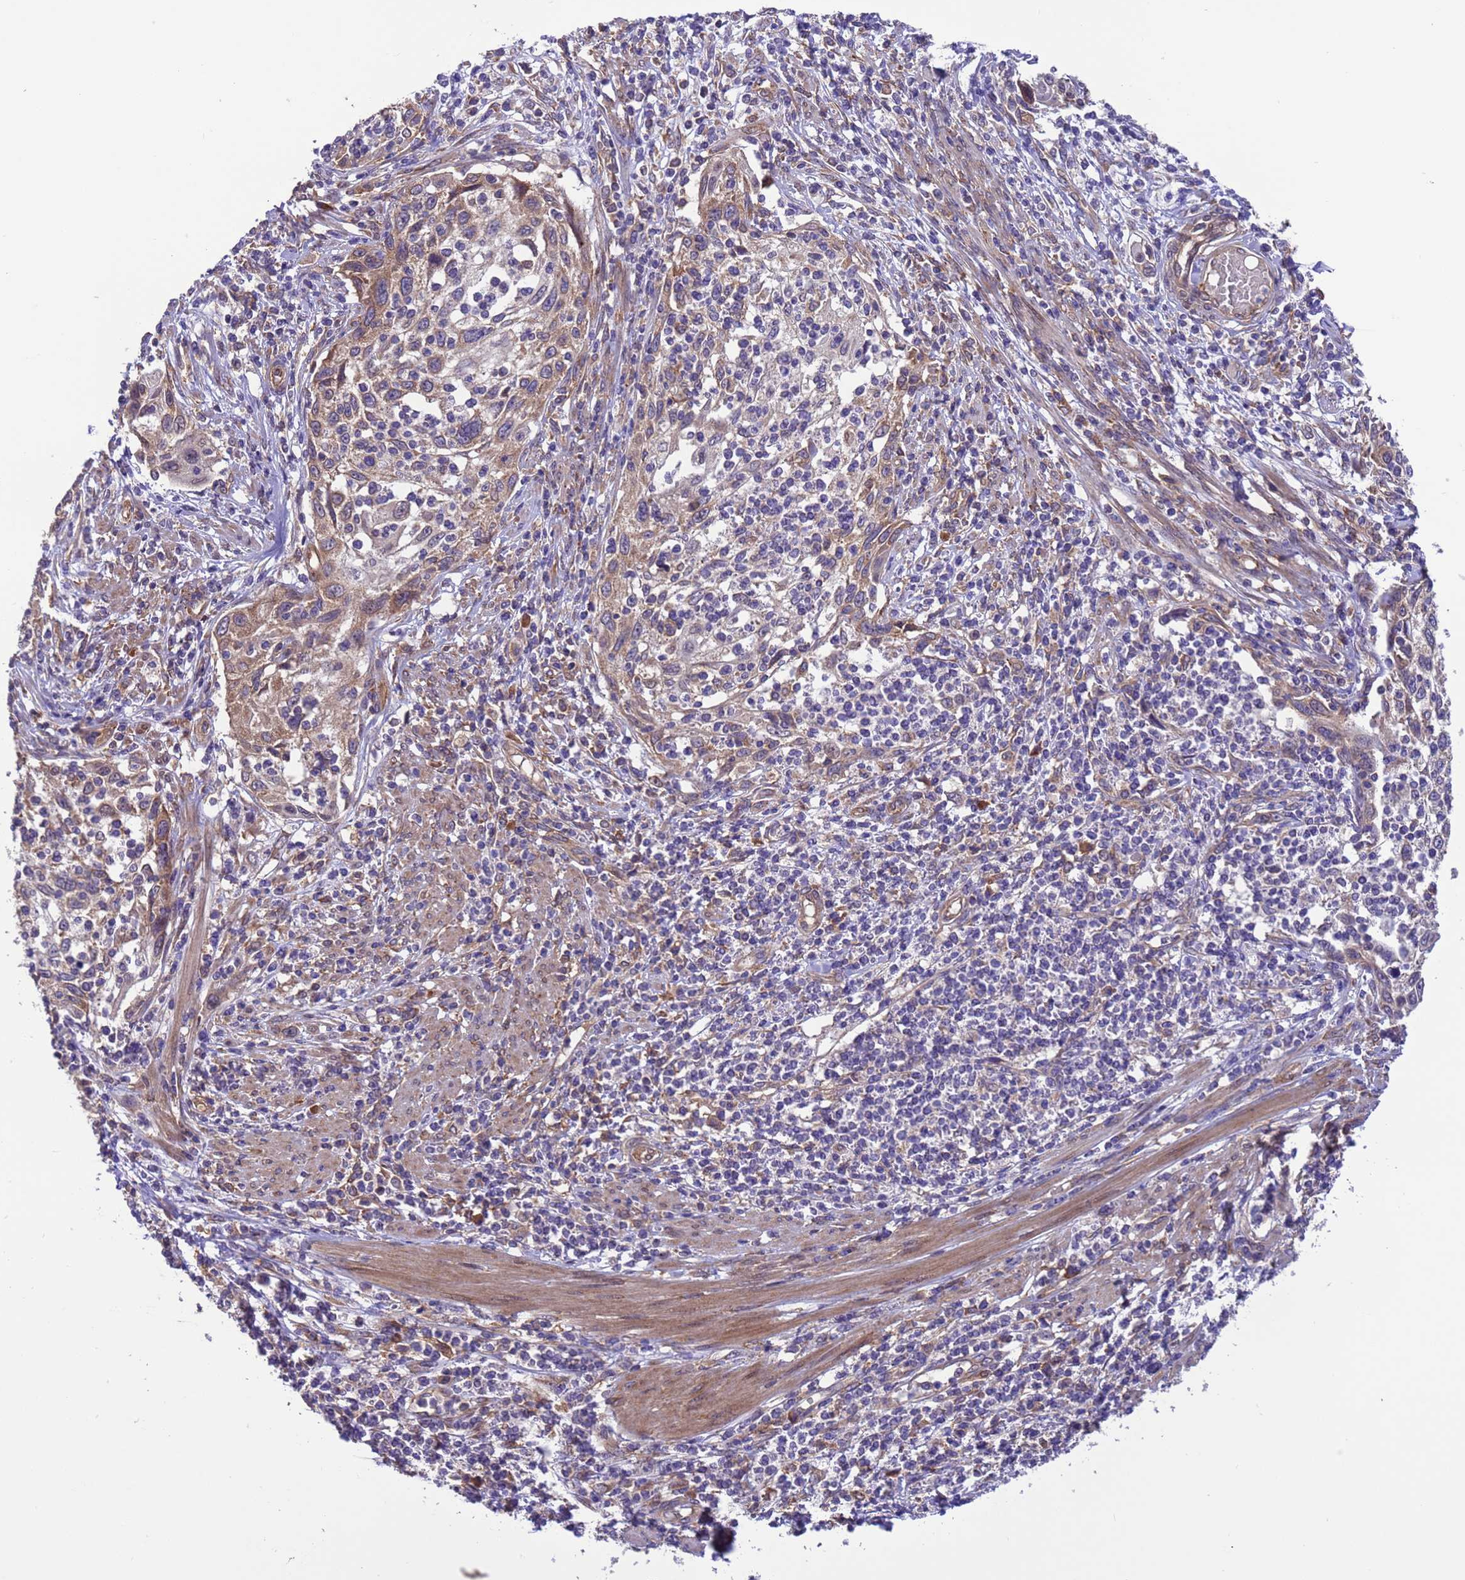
{"staining": {"intensity": "moderate", "quantity": "<25%", "location": "cytoplasmic/membranous"}, "tissue": "cervical cancer", "cell_type": "Tumor cells", "image_type": "cancer", "snomed": [{"axis": "morphology", "description": "Squamous cell carcinoma, NOS"}, {"axis": "topography", "description": "Cervix"}], "caption": "This image demonstrates immunohistochemistry (IHC) staining of human cervical squamous cell carcinoma, with low moderate cytoplasmic/membranous positivity in approximately <25% of tumor cells.", "gene": "ARHGAP12", "patient": {"sex": "female", "age": 70}}